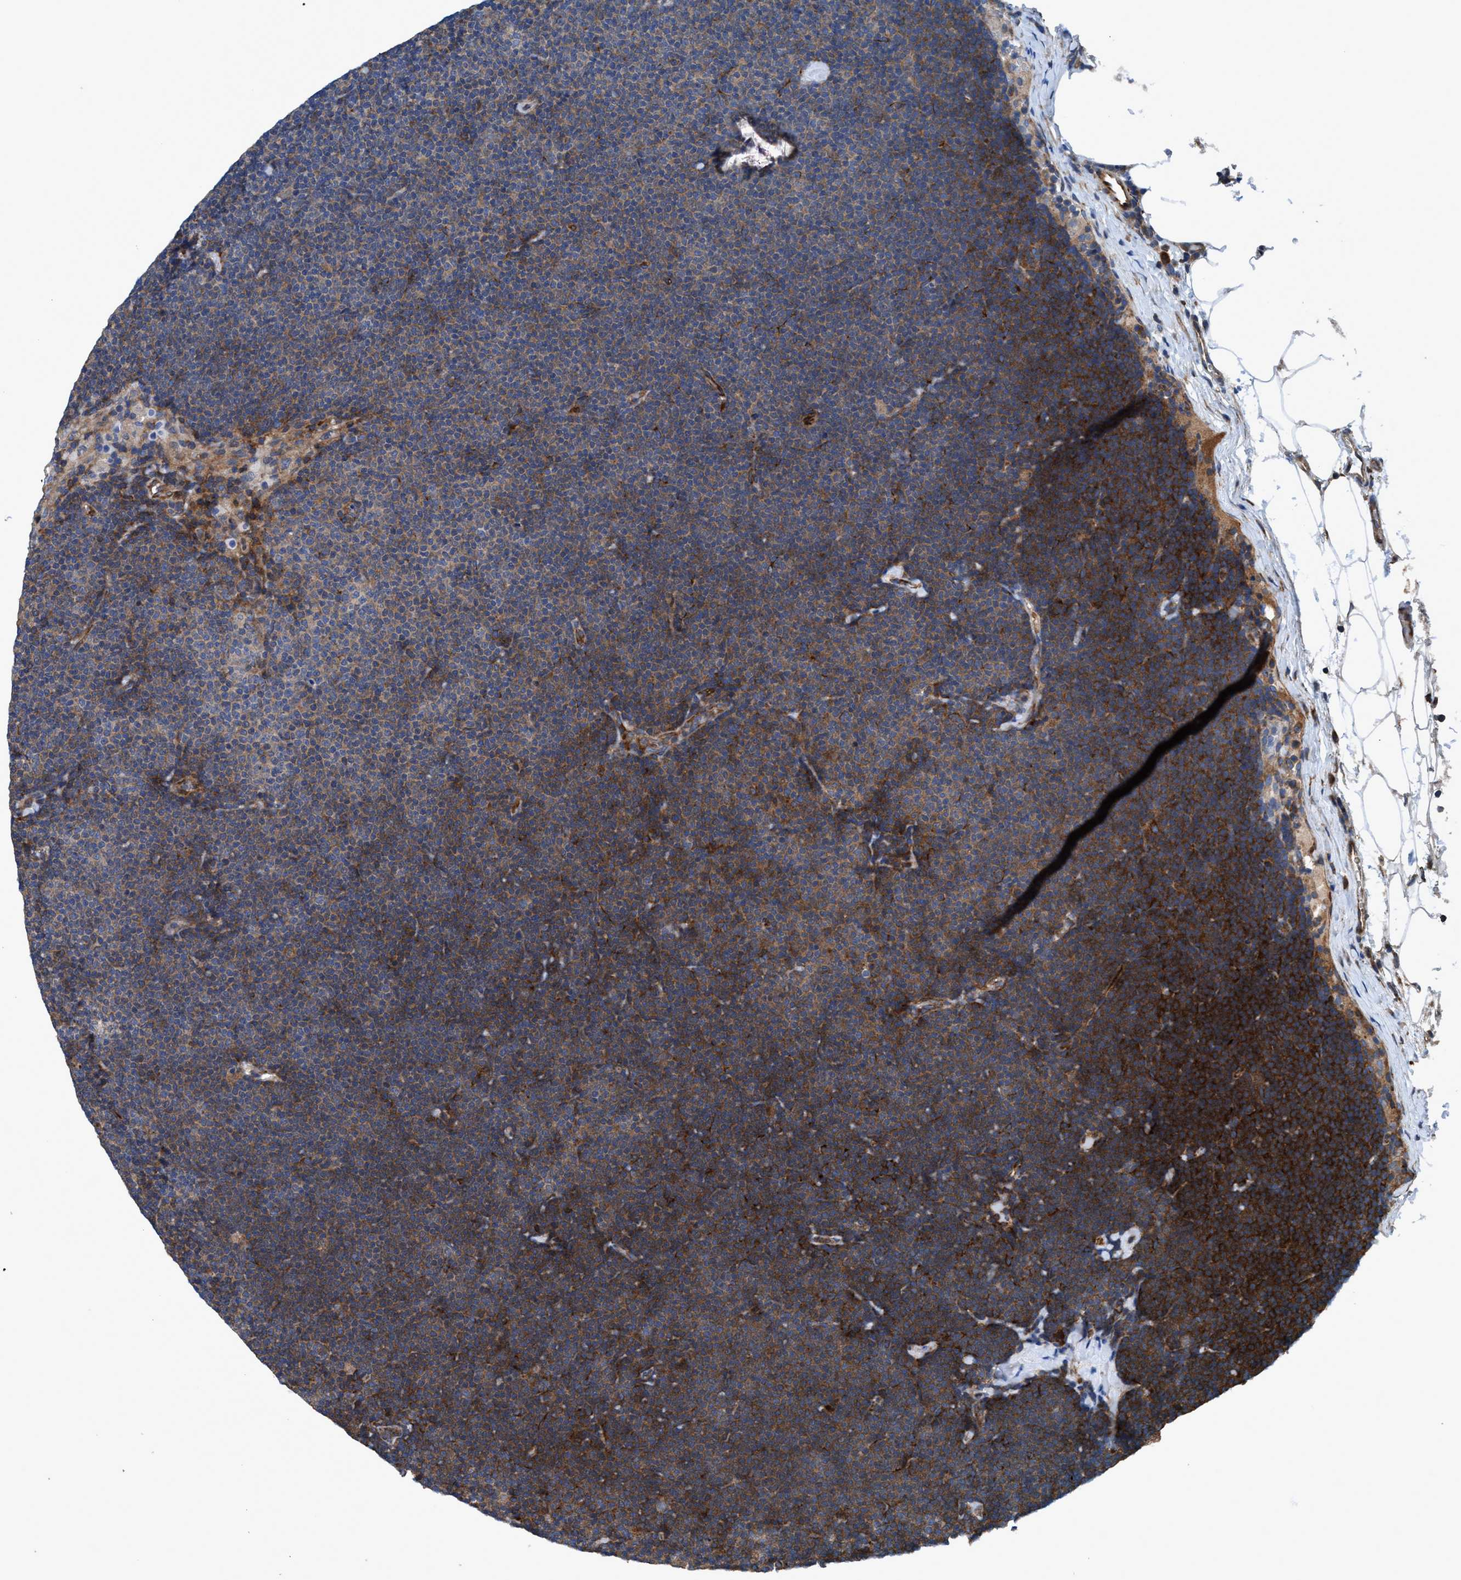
{"staining": {"intensity": "moderate", "quantity": ">75%", "location": "cytoplasmic/membranous"}, "tissue": "lymphoma", "cell_type": "Tumor cells", "image_type": "cancer", "snomed": [{"axis": "morphology", "description": "Malignant lymphoma, non-Hodgkin's type, Low grade"}, {"axis": "topography", "description": "Lymph node"}], "caption": "Human lymphoma stained with a brown dye exhibits moderate cytoplasmic/membranous positive expression in approximately >75% of tumor cells.", "gene": "NMT1", "patient": {"sex": "female", "age": 53}}